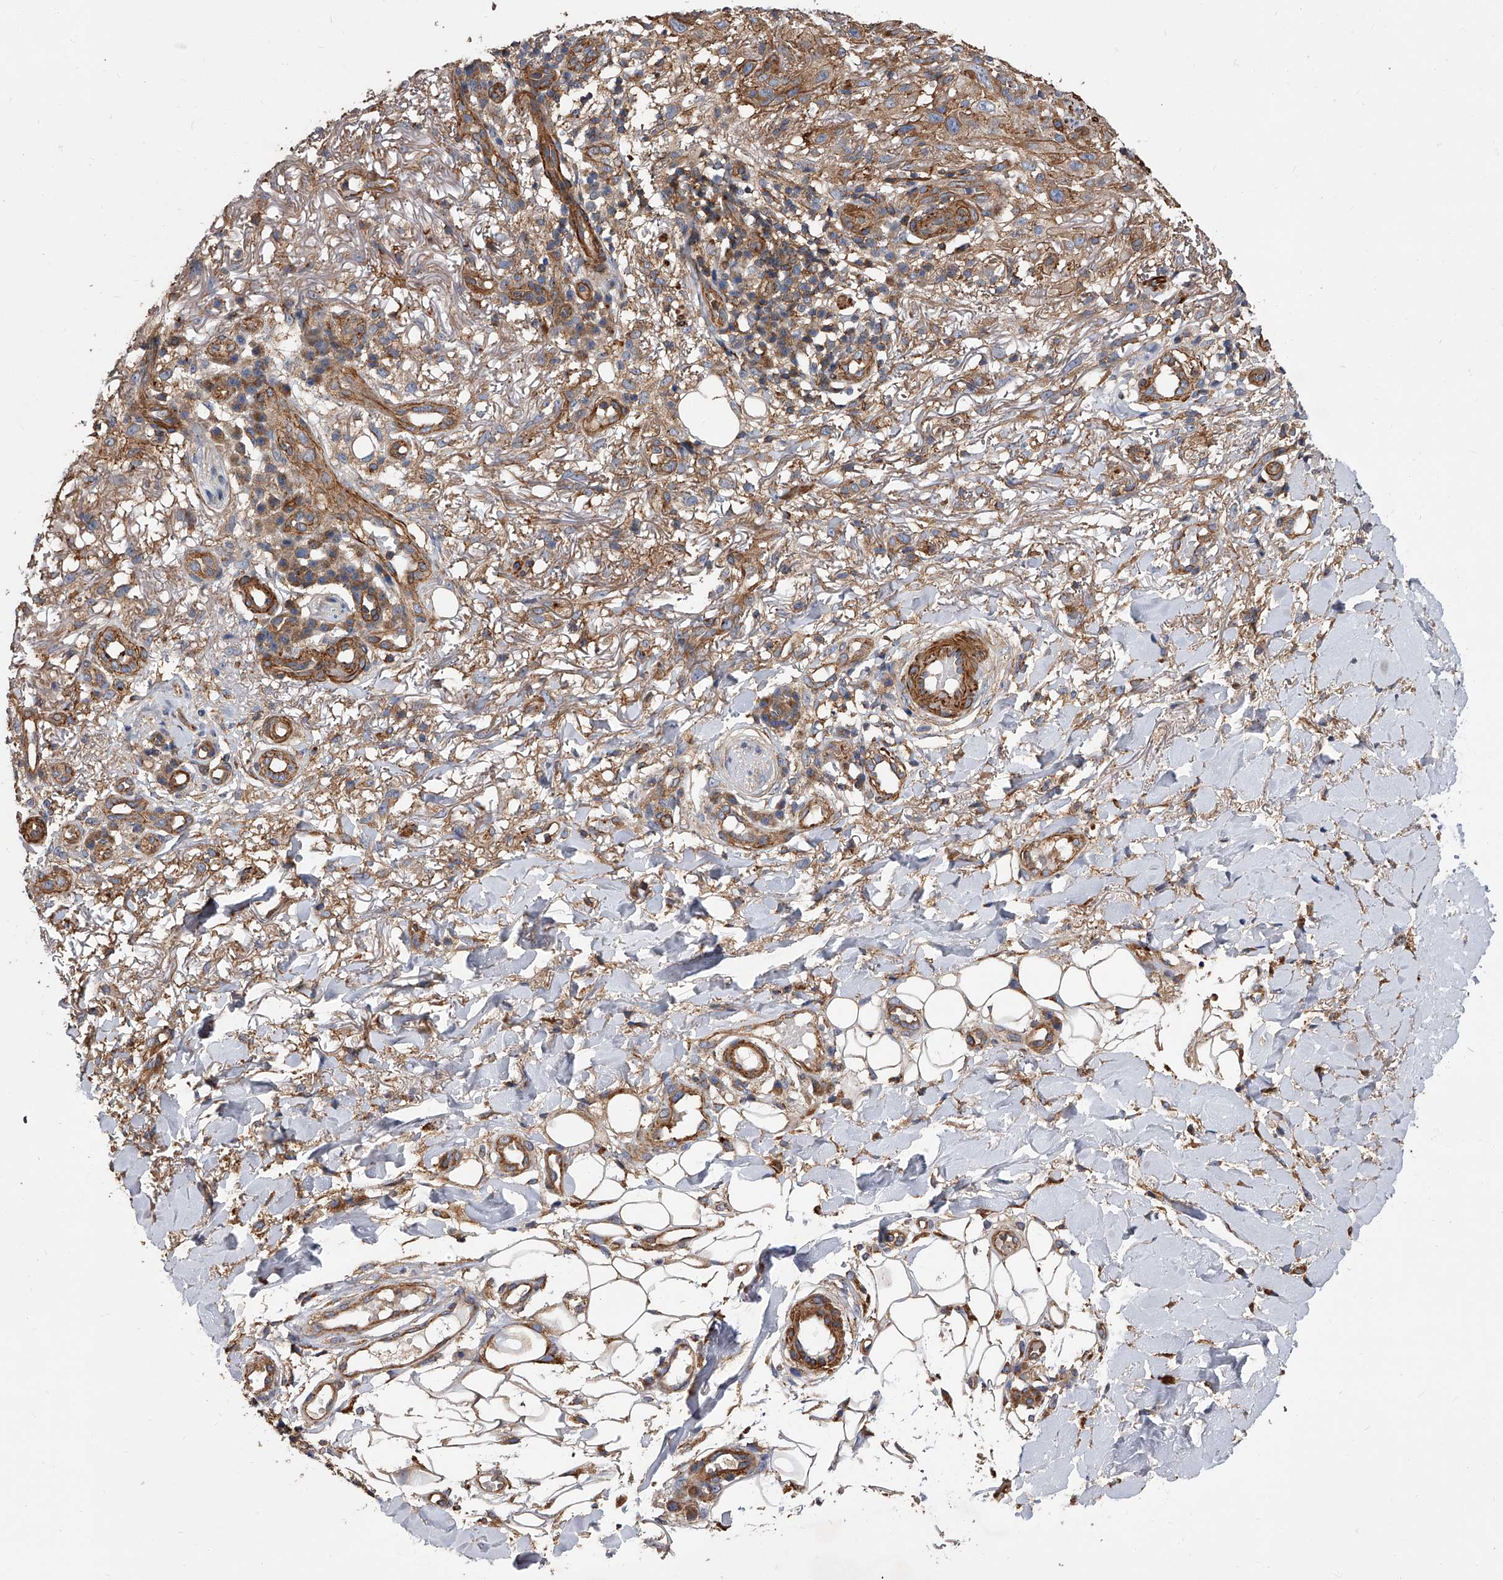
{"staining": {"intensity": "weak", "quantity": ">75%", "location": "cytoplasmic/membranous"}, "tissue": "skin cancer", "cell_type": "Tumor cells", "image_type": "cancer", "snomed": [{"axis": "morphology", "description": "Normal tissue, NOS"}, {"axis": "morphology", "description": "Squamous cell carcinoma, NOS"}, {"axis": "topography", "description": "Skin"}], "caption": "A brown stain shows weak cytoplasmic/membranous positivity of a protein in skin squamous cell carcinoma tumor cells. Nuclei are stained in blue.", "gene": "PISD", "patient": {"sex": "female", "age": 96}}